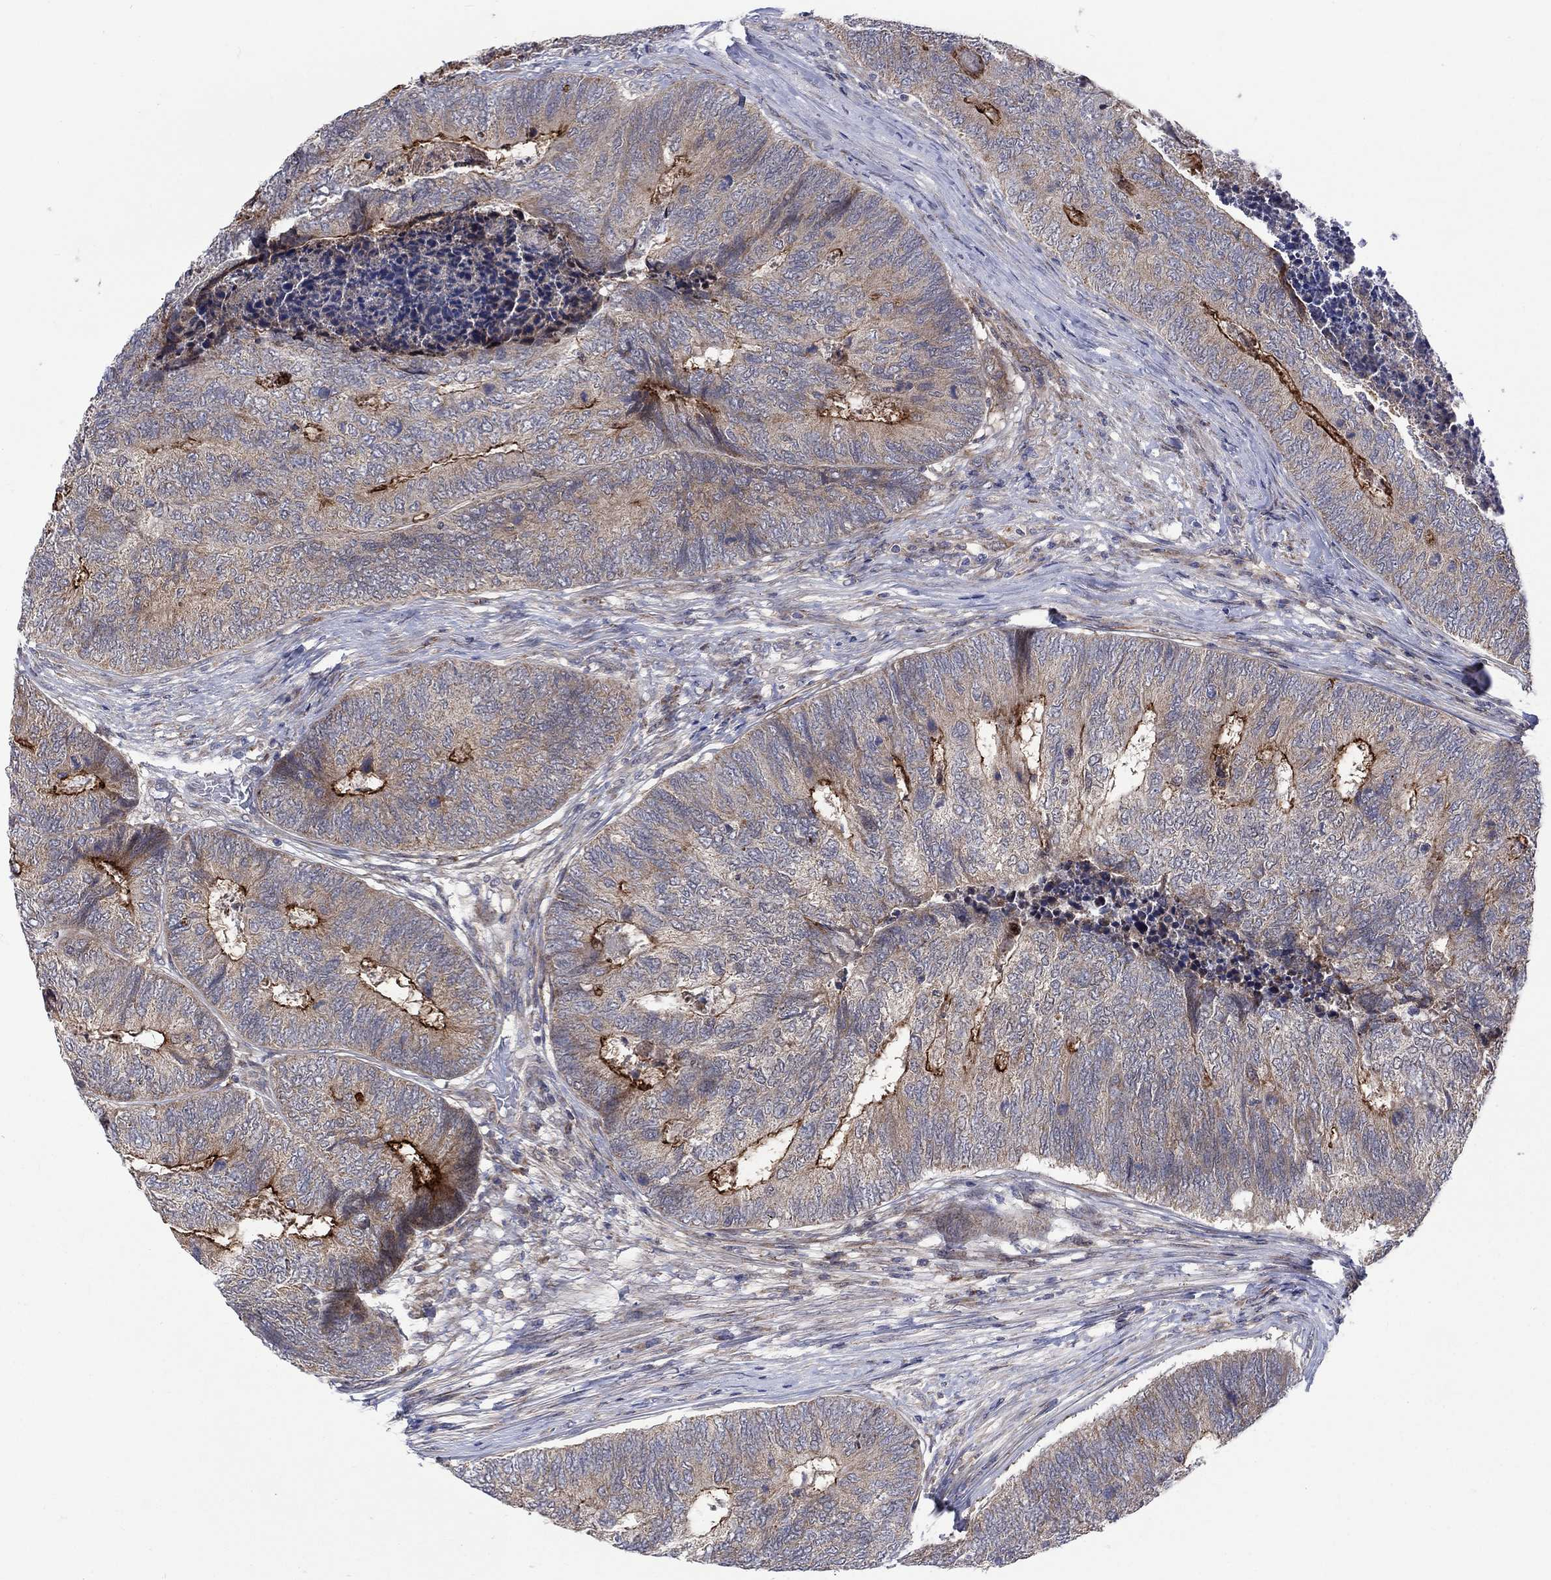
{"staining": {"intensity": "strong", "quantity": "<25%", "location": "cytoplasmic/membranous"}, "tissue": "colorectal cancer", "cell_type": "Tumor cells", "image_type": "cancer", "snomed": [{"axis": "morphology", "description": "Adenocarcinoma, NOS"}, {"axis": "topography", "description": "Colon"}], "caption": "The immunohistochemical stain highlights strong cytoplasmic/membranous staining in tumor cells of colorectal cancer tissue.", "gene": "SLC35F2", "patient": {"sex": "female", "age": 67}}